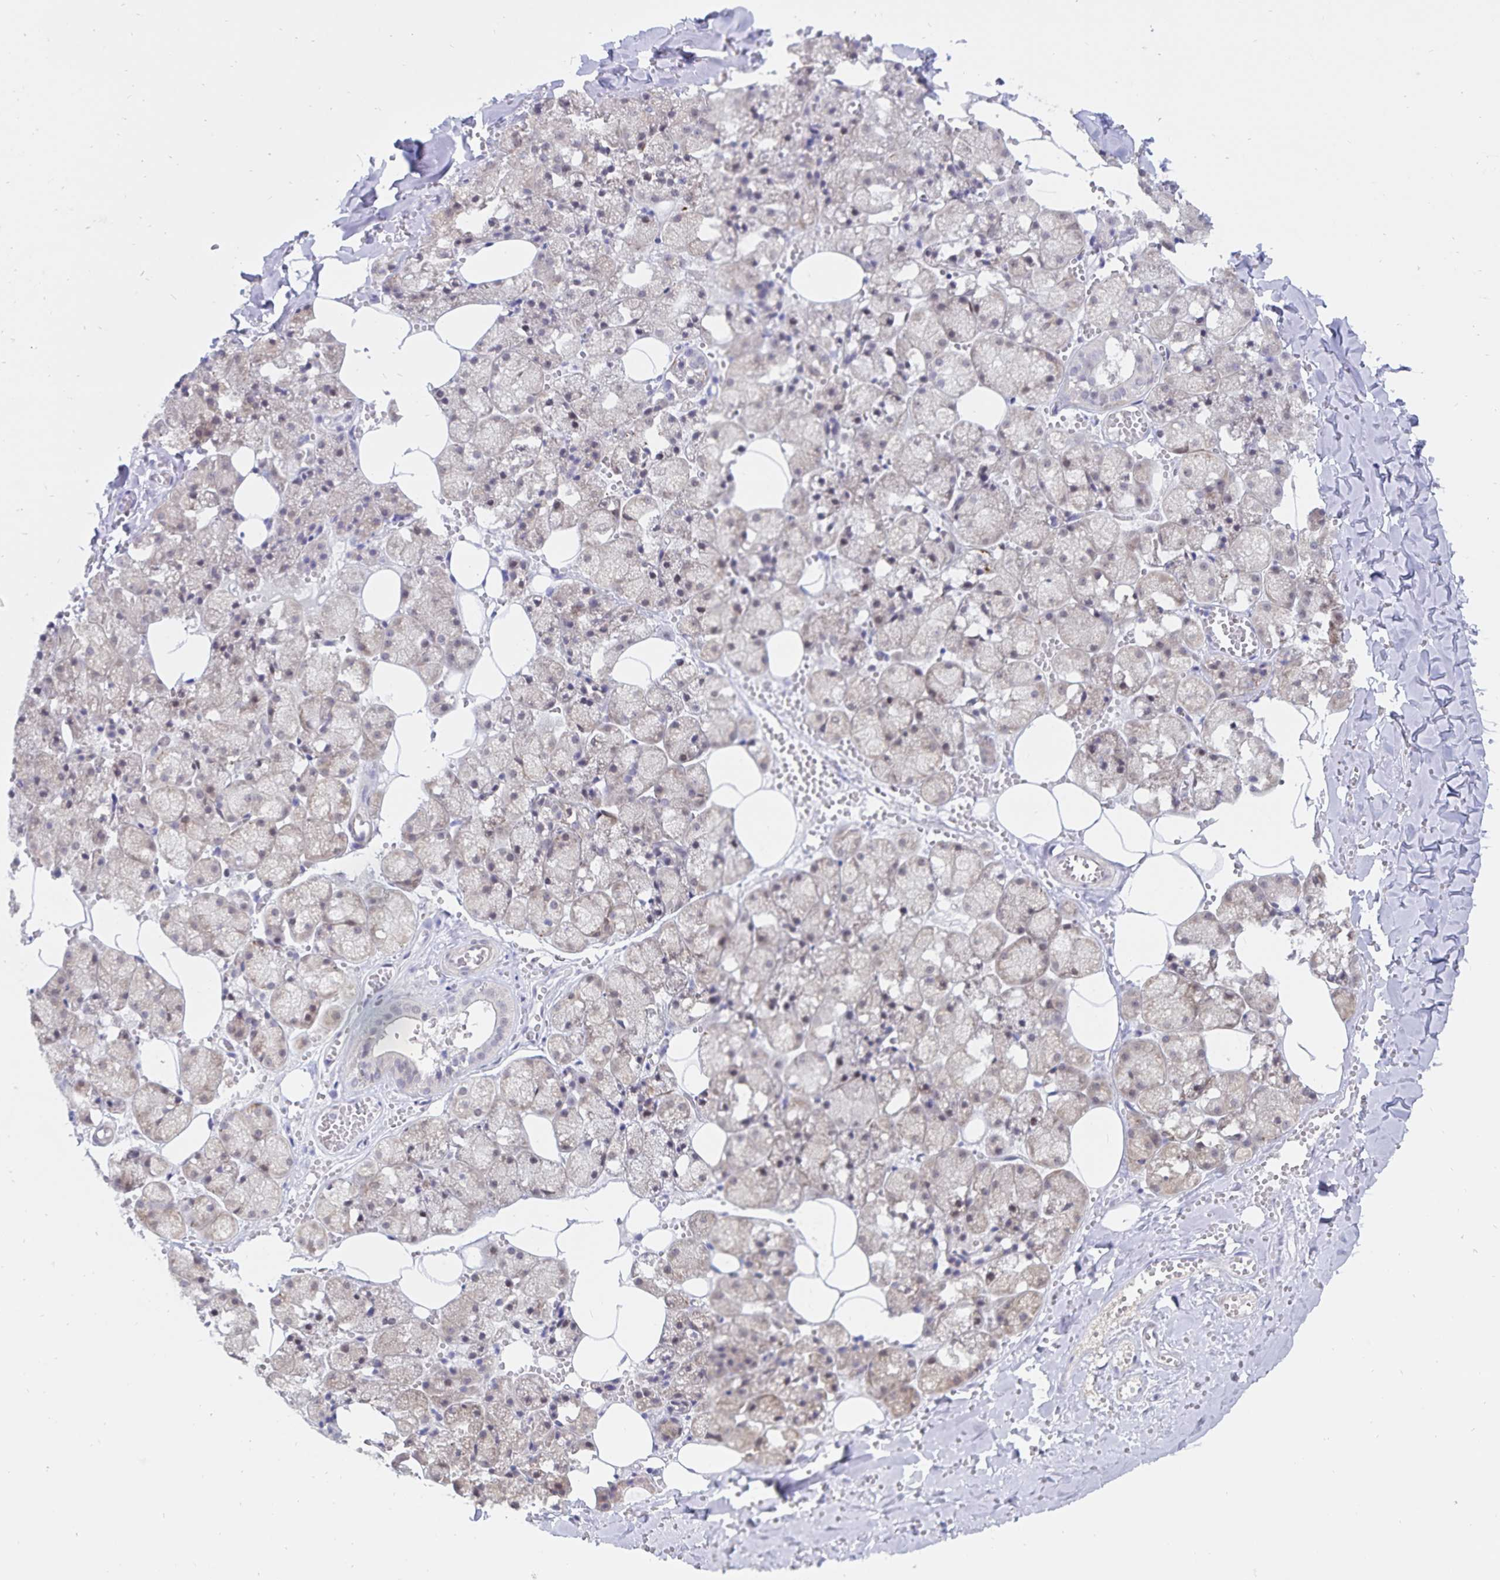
{"staining": {"intensity": "weak", "quantity": "25%-75%", "location": "cytoplasmic/membranous"}, "tissue": "salivary gland", "cell_type": "Glandular cells", "image_type": "normal", "snomed": [{"axis": "morphology", "description": "Normal tissue, NOS"}, {"axis": "topography", "description": "Salivary gland"}, {"axis": "topography", "description": "Peripheral nerve tissue"}], "caption": "Immunohistochemistry photomicrograph of benign human salivary gland stained for a protein (brown), which demonstrates low levels of weak cytoplasmic/membranous staining in approximately 25%-75% of glandular cells.", "gene": "ATP2A2", "patient": {"sex": "male", "age": 38}}